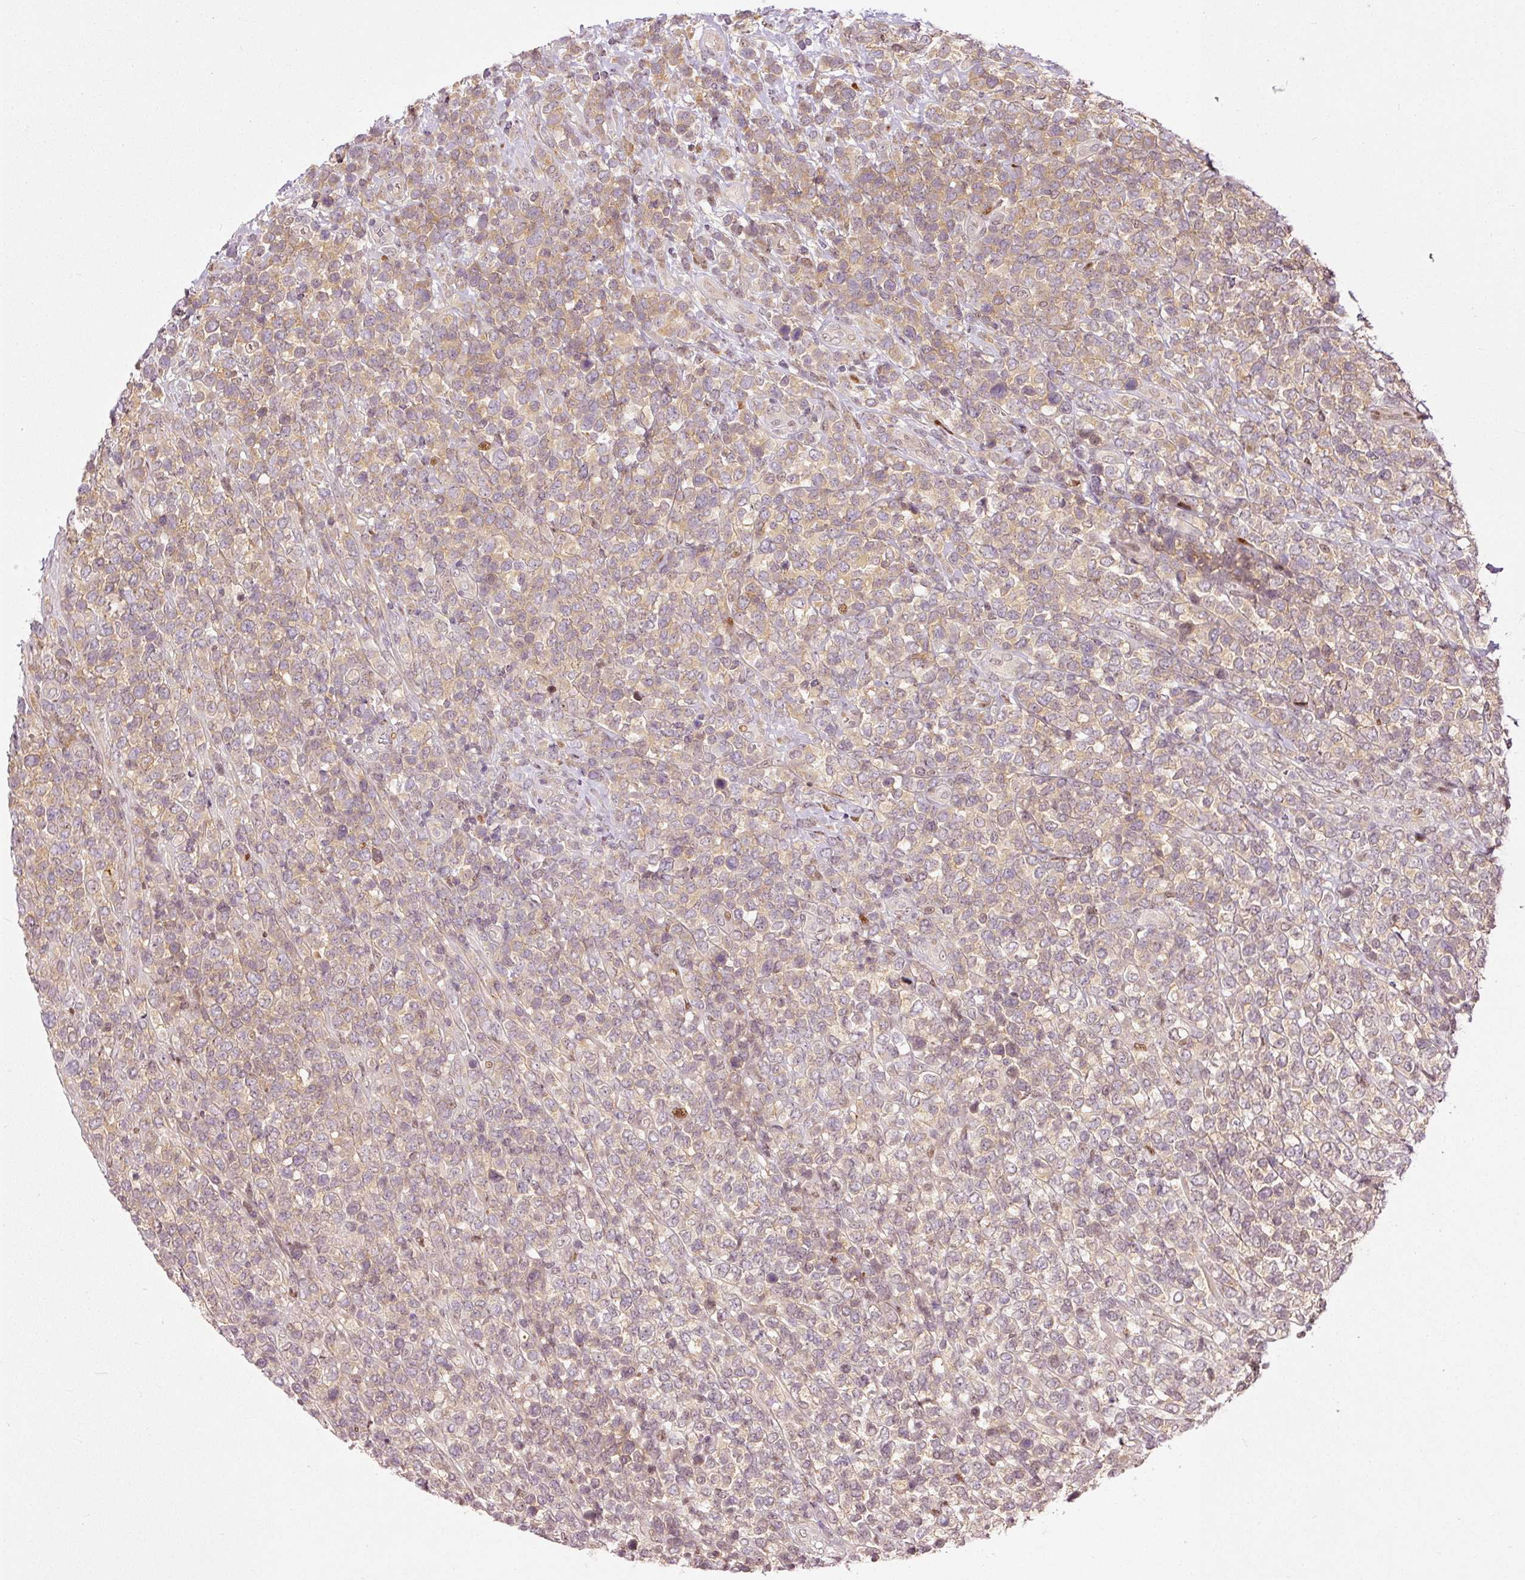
{"staining": {"intensity": "weak", "quantity": "25%-75%", "location": "cytoplasmic/membranous"}, "tissue": "lymphoma", "cell_type": "Tumor cells", "image_type": "cancer", "snomed": [{"axis": "morphology", "description": "Malignant lymphoma, non-Hodgkin's type, High grade"}, {"axis": "topography", "description": "Soft tissue"}], "caption": "The photomicrograph displays staining of lymphoma, revealing weak cytoplasmic/membranous protein staining (brown color) within tumor cells.", "gene": "ZNF778", "patient": {"sex": "female", "age": 56}}